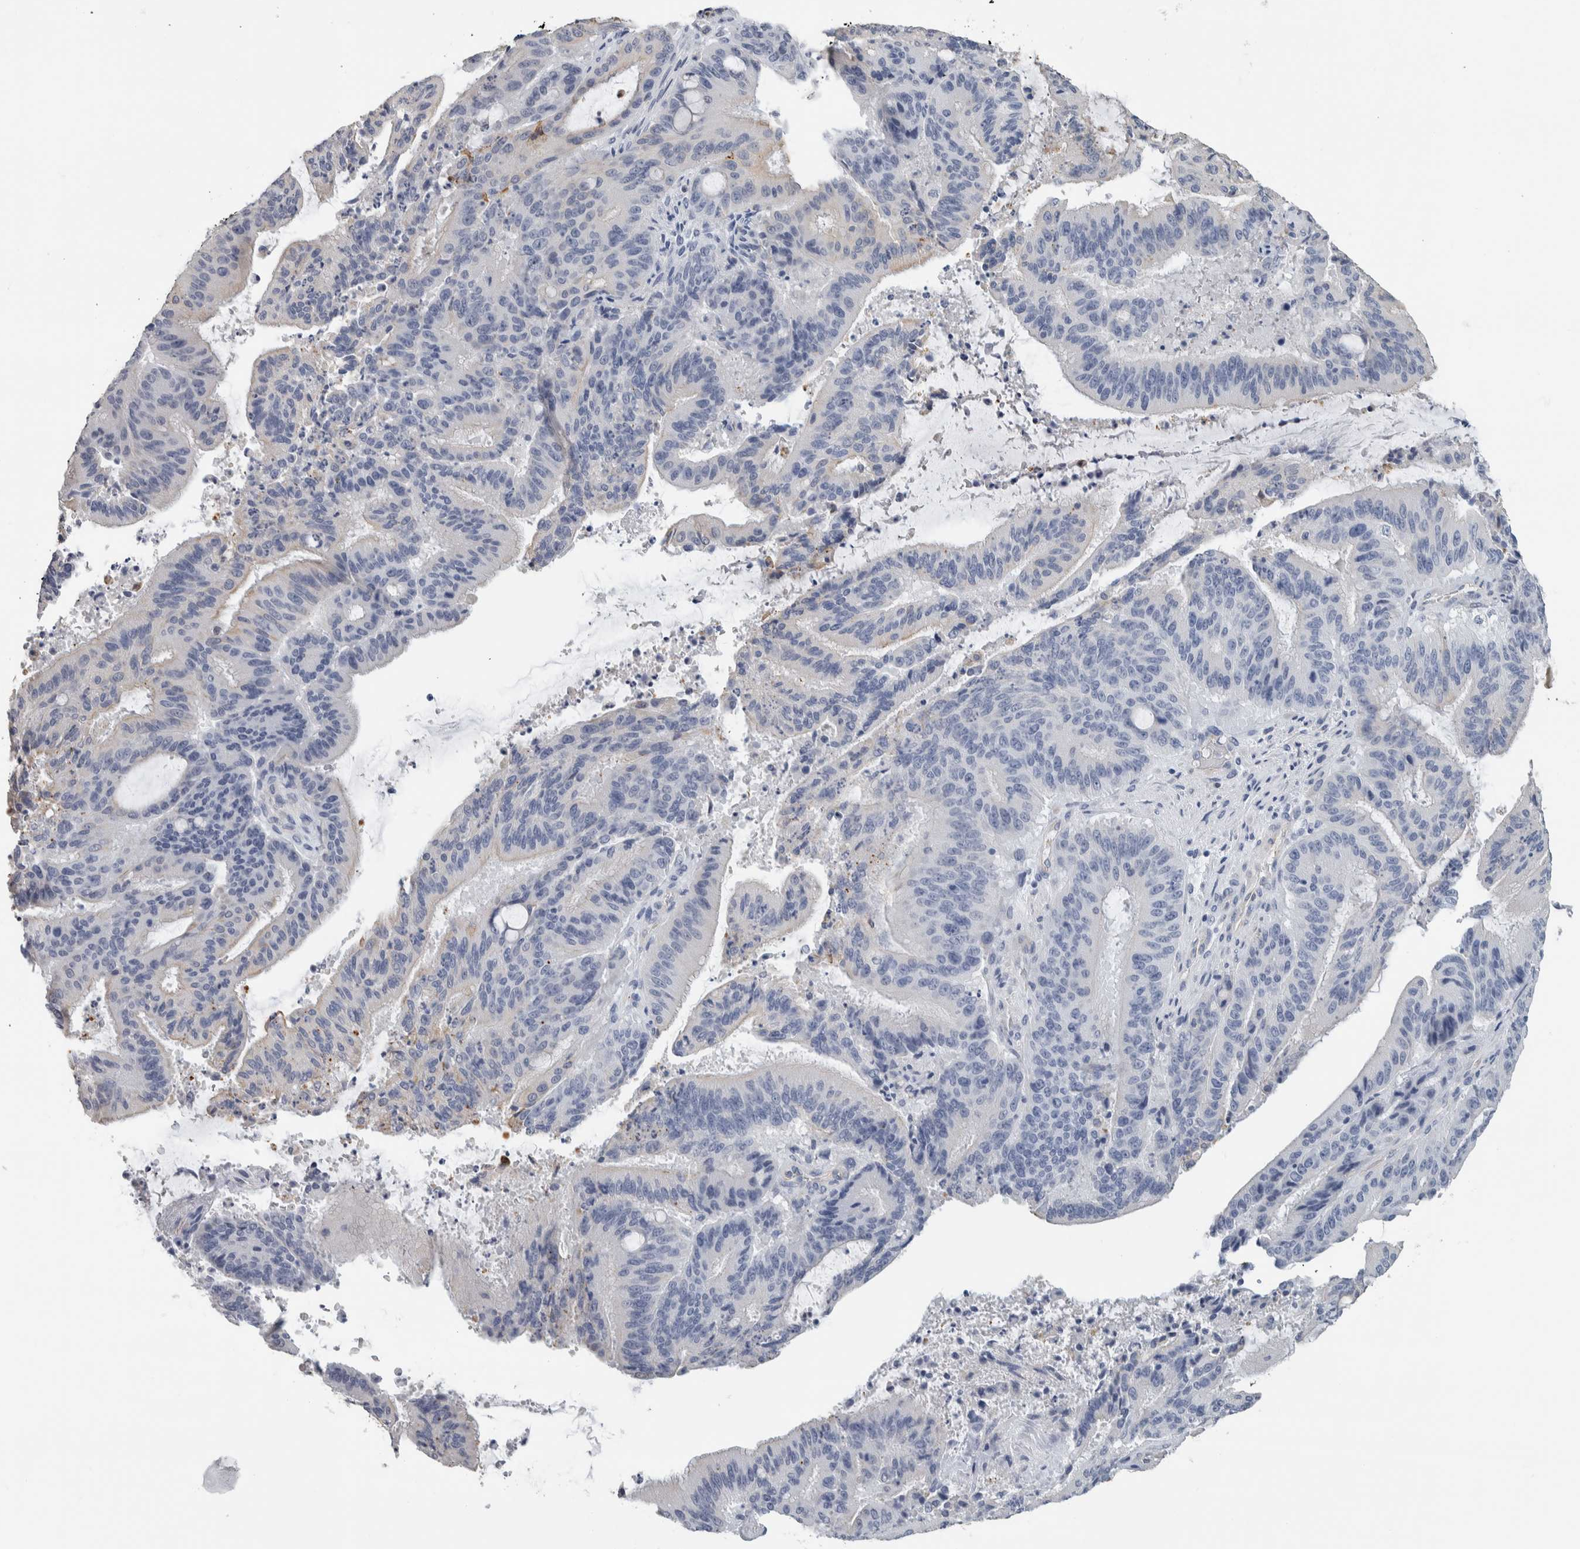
{"staining": {"intensity": "negative", "quantity": "none", "location": "none"}, "tissue": "liver cancer", "cell_type": "Tumor cells", "image_type": "cancer", "snomed": [{"axis": "morphology", "description": "Normal tissue, NOS"}, {"axis": "morphology", "description": "Cholangiocarcinoma"}, {"axis": "topography", "description": "Liver"}, {"axis": "topography", "description": "Peripheral nerve tissue"}], "caption": "IHC photomicrograph of human liver cholangiocarcinoma stained for a protein (brown), which reveals no staining in tumor cells.", "gene": "NEFM", "patient": {"sex": "female", "age": 73}}